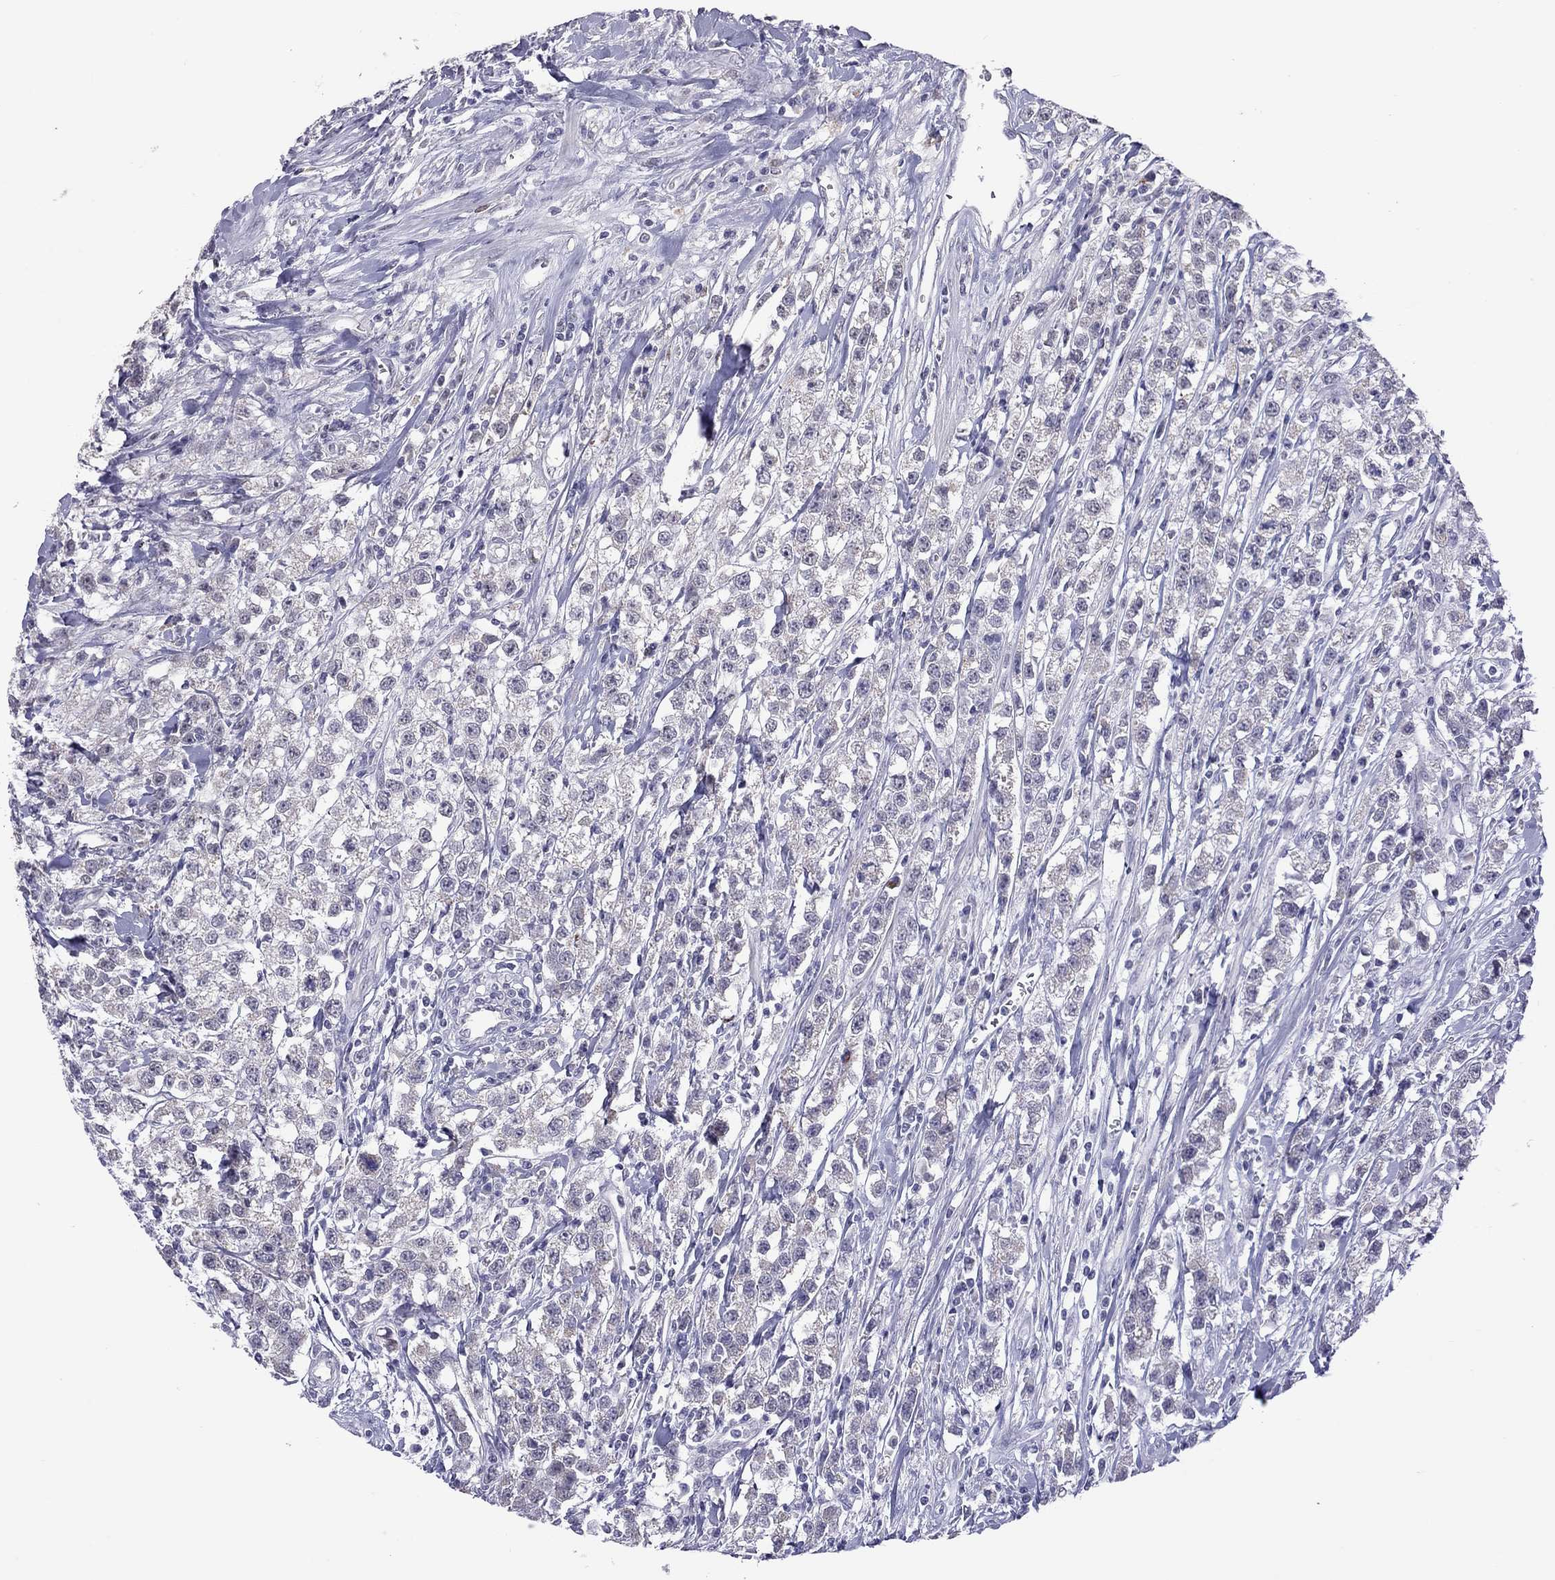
{"staining": {"intensity": "negative", "quantity": "none", "location": "none"}, "tissue": "testis cancer", "cell_type": "Tumor cells", "image_type": "cancer", "snomed": [{"axis": "morphology", "description": "Seminoma, NOS"}, {"axis": "topography", "description": "Testis"}], "caption": "The histopathology image exhibits no significant staining in tumor cells of testis seminoma. (Brightfield microscopy of DAB immunohistochemistry (IHC) at high magnification).", "gene": "PPP1R3A", "patient": {"sex": "male", "age": 59}}